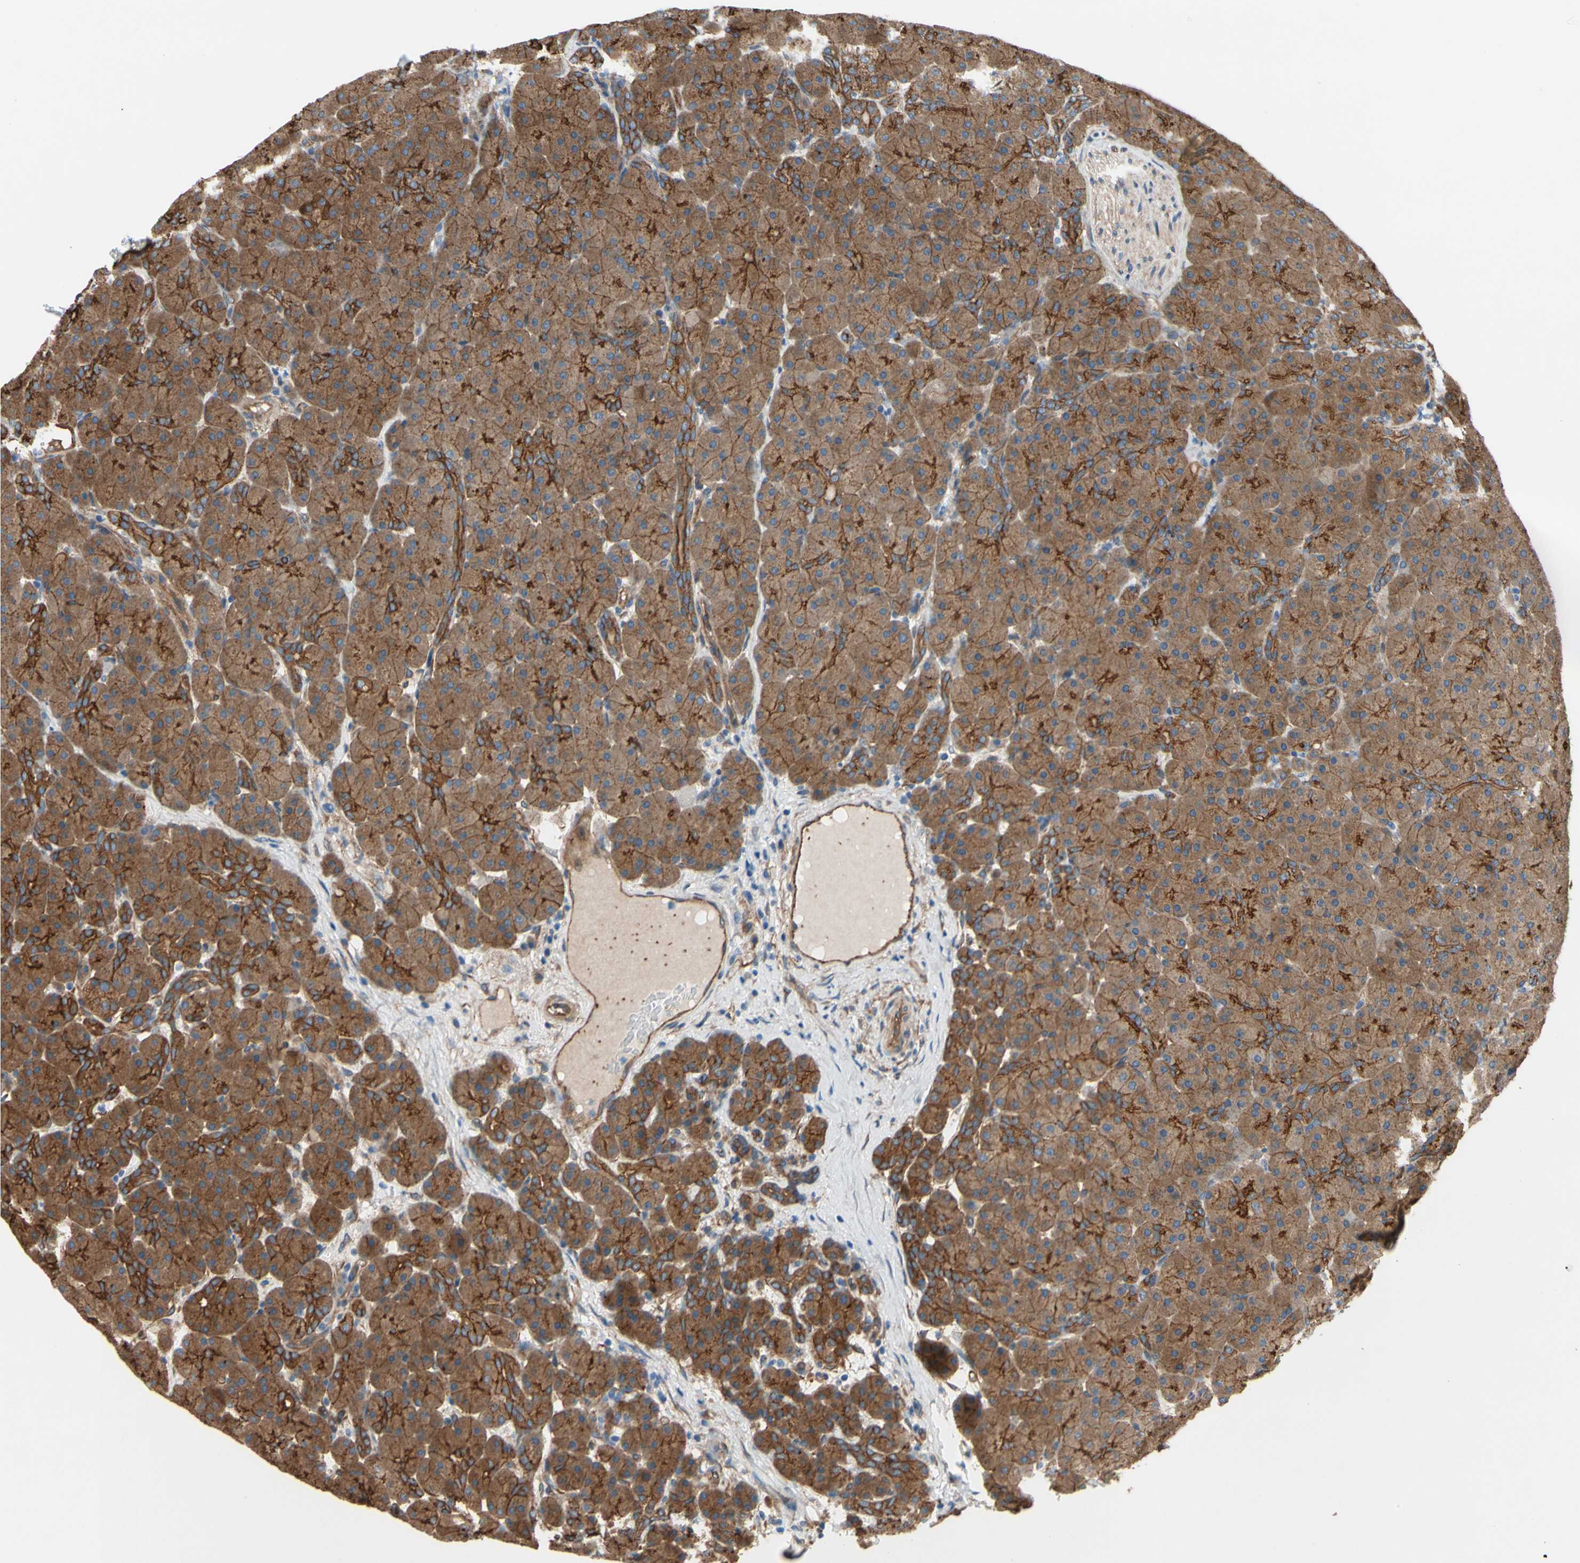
{"staining": {"intensity": "moderate", "quantity": ">75%", "location": "cytoplasmic/membranous"}, "tissue": "pancreas", "cell_type": "Exocrine glandular cells", "image_type": "normal", "snomed": [{"axis": "morphology", "description": "Normal tissue, NOS"}, {"axis": "topography", "description": "Pancreas"}], "caption": "The histopathology image displays staining of normal pancreas, revealing moderate cytoplasmic/membranous protein positivity (brown color) within exocrine glandular cells.", "gene": "CTTNBP2", "patient": {"sex": "male", "age": 66}}